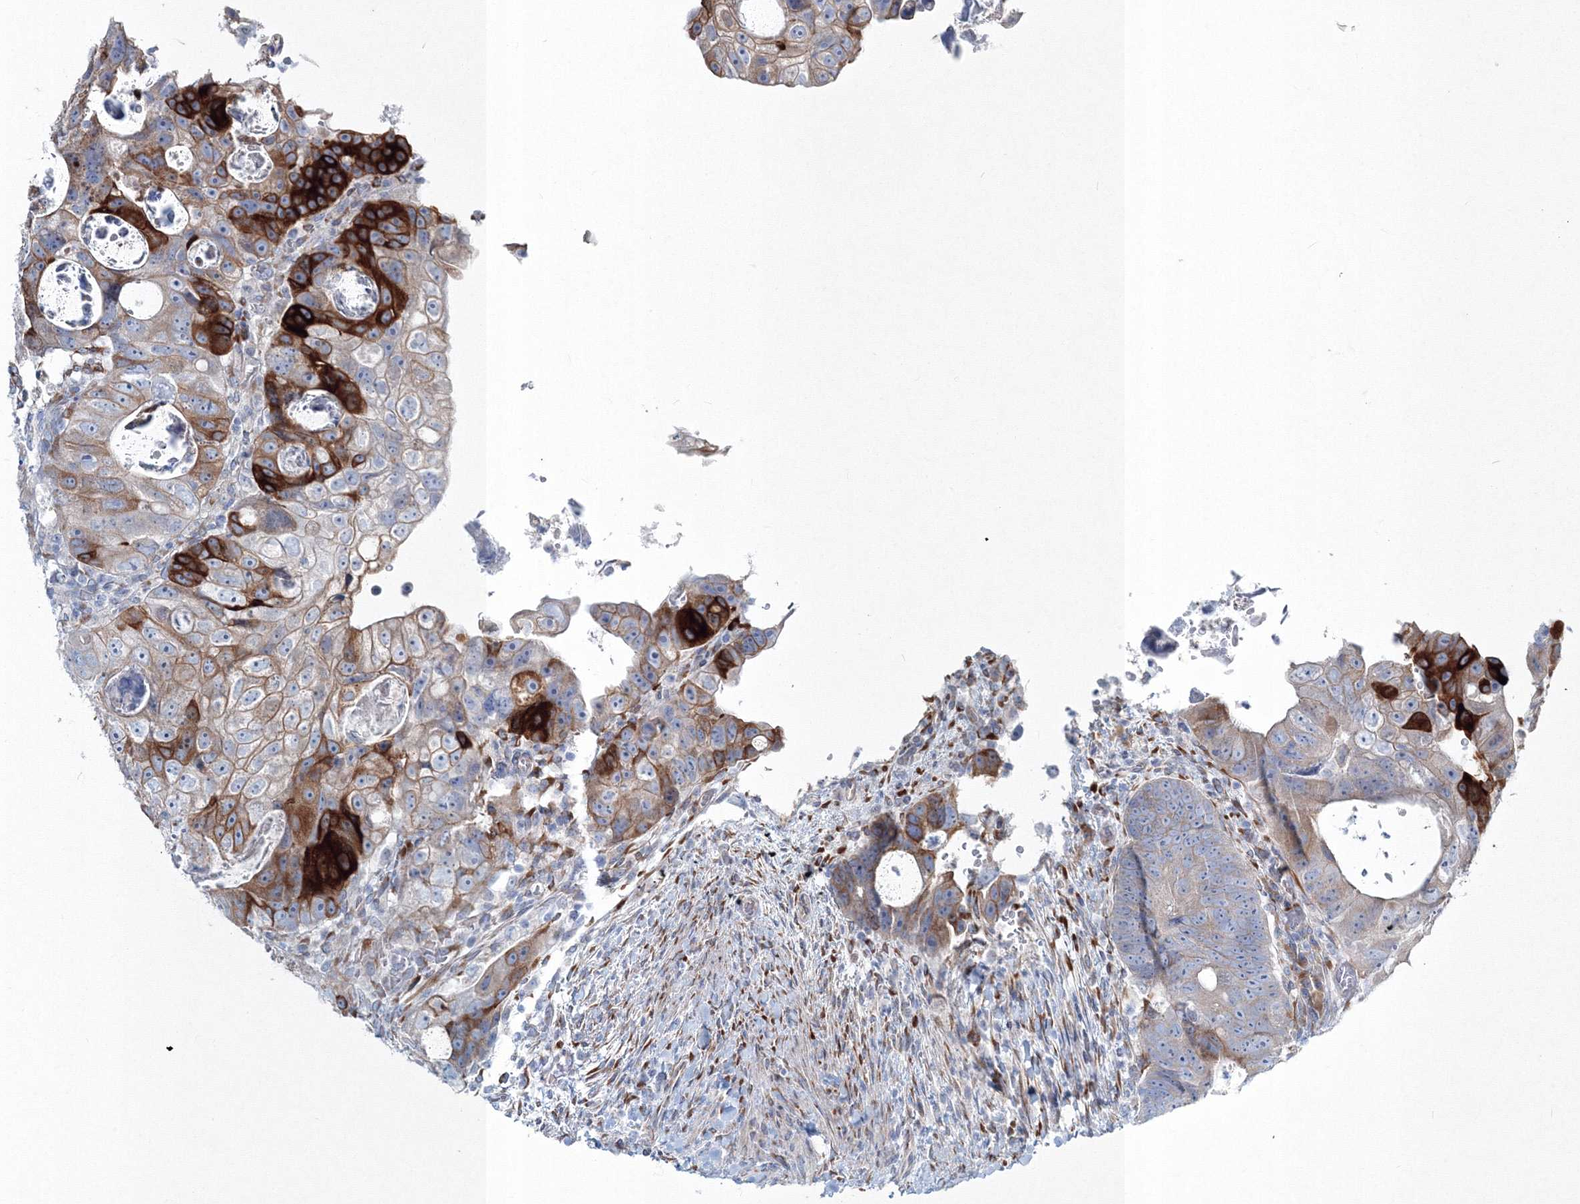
{"staining": {"intensity": "strong", "quantity": "25%-75%", "location": "cytoplasmic/membranous"}, "tissue": "colorectal cancer", "cell_type": "Tumor cells", "image_type": "cancer", "snomed": [{"axis": "morphology", "description": "Adenocarcinoma, NOS"}, {"axis": "topography", "description": "Rectum"}], "caption": "Human colorectal adenocarcinoma stained for a protein (brown) reveals strong cytoplasmic/membranous positive positivity in about 25%-75% of tumor cells.", "gene": "RCN1", "patient": {"sex": "male", "age": 59}}